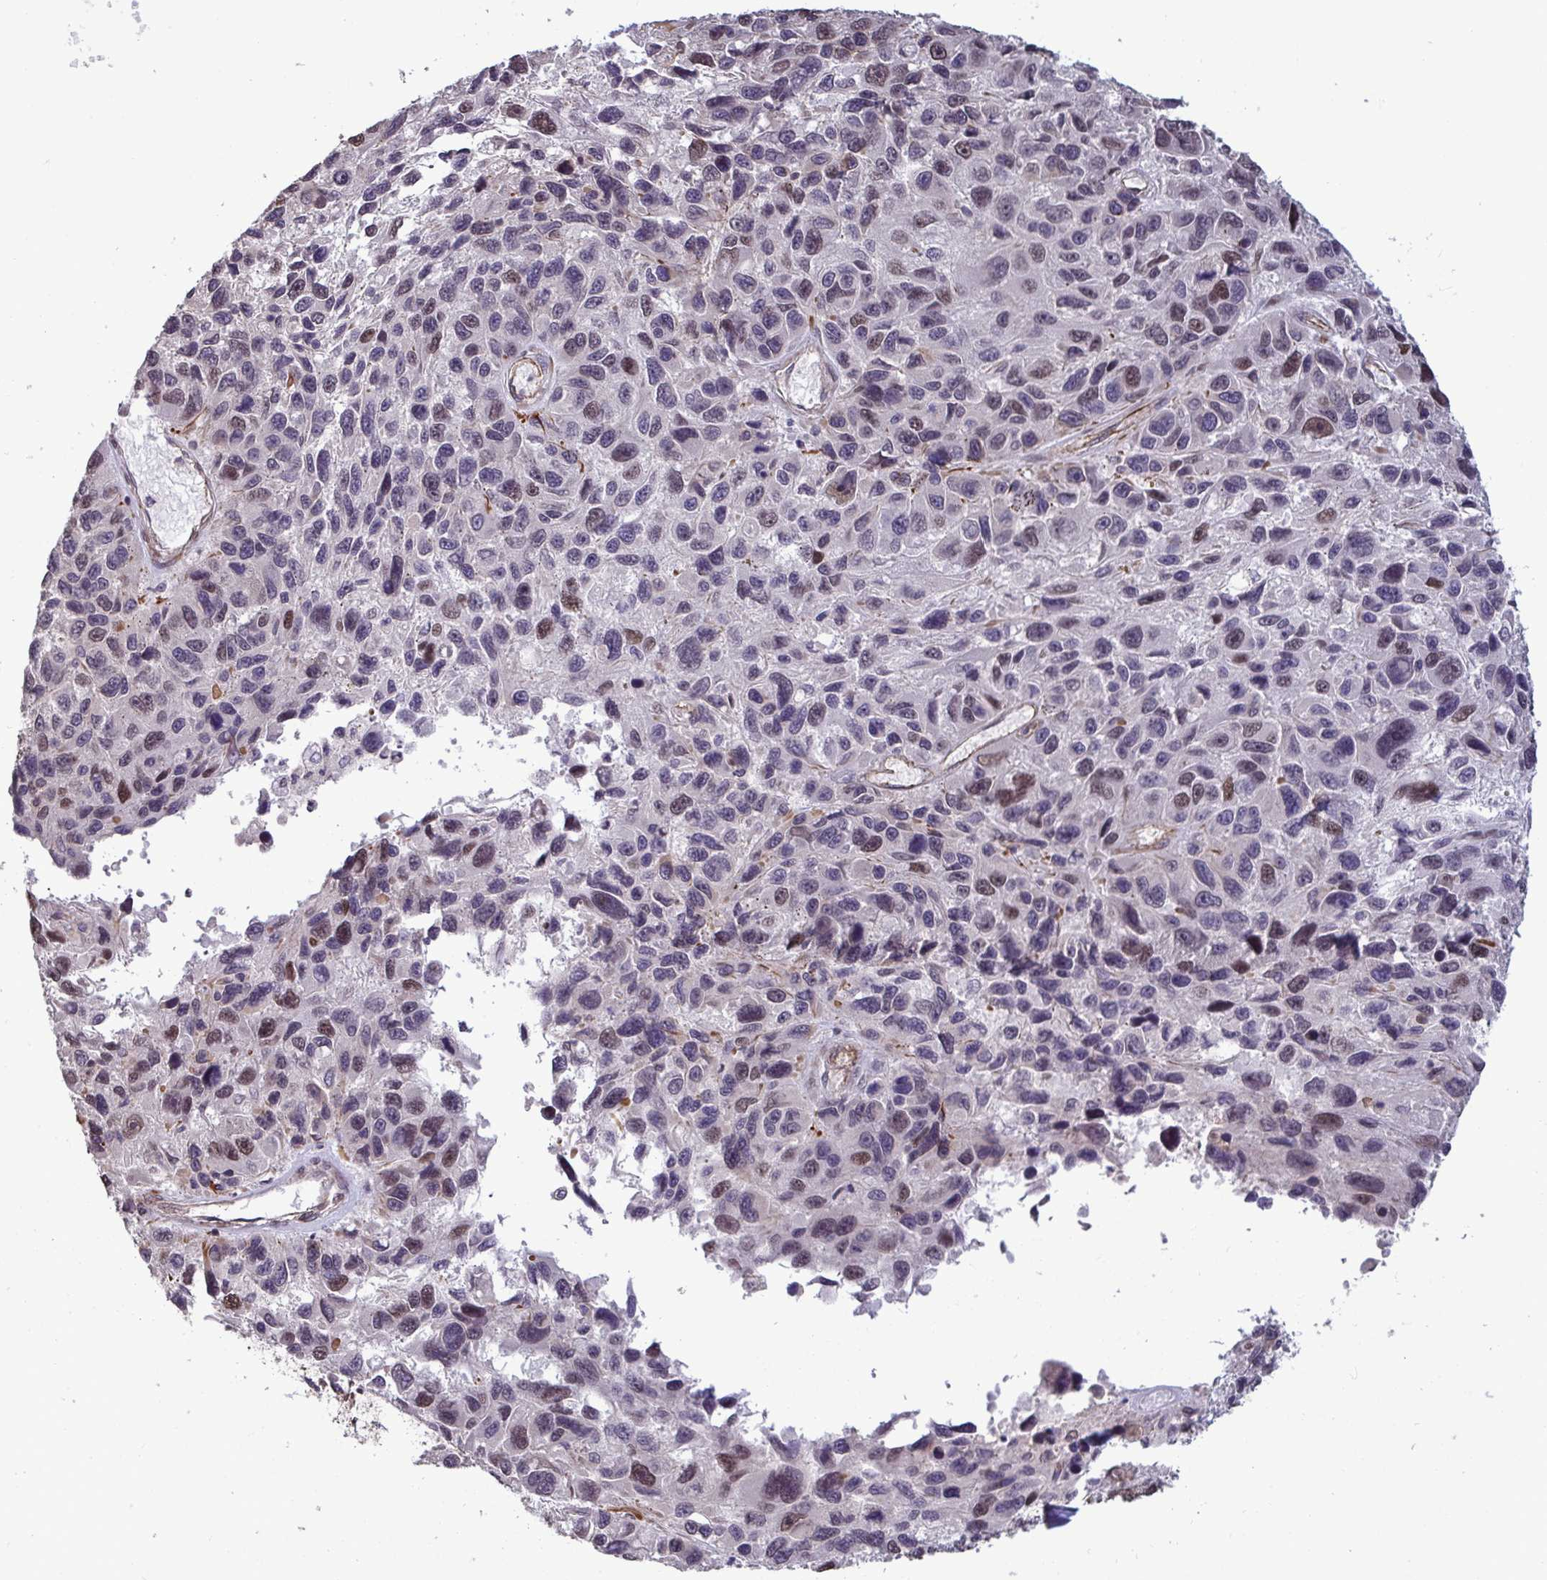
{"staining": {"intensity": "moderate", "quantity": "<25%", "location": "nuclear"}, "tissue": "melanoma", "cell_type": "Tumor cells", "image_type": "cancer", "snomed": [{"axis": "morphology", "description": "Malignant melanoma, NOS"}, {"axis": "topography", "description": "Skin"}], "caption": "Melanoma was stained to show a protein in brown. There is low levels of moderate nuclear staining in about <25% of tumor cells.", "gene": "IPO5", "patient": {"sex": "male", "age": 53}}